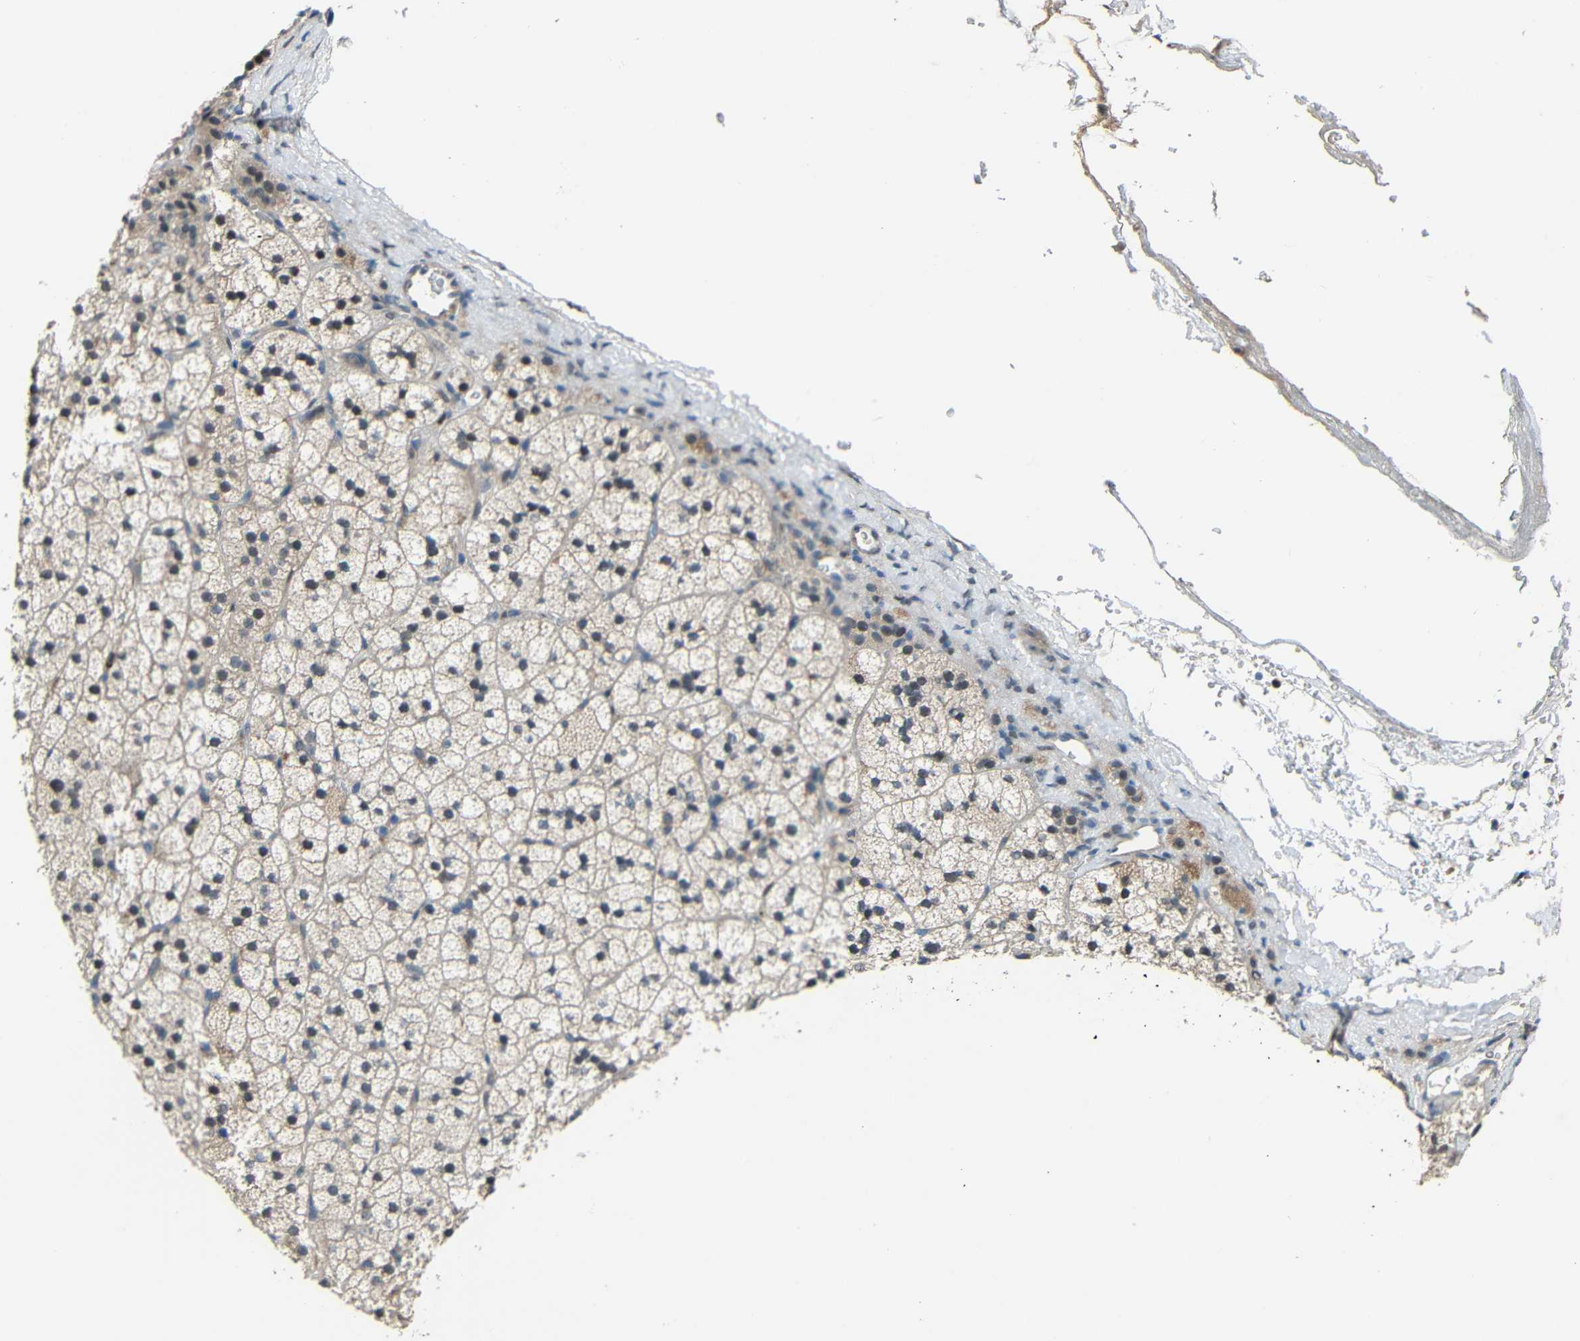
{"staining": {"intensity": "moderate", "quantity": "<25%", "location": "nuclear"}, "tissue": "adrenal gland", "cell_type": "Glandular cells", "image_type": "normal", "snomed": [{"axis": "morphology", "description": "Normal tissue, NOS"}, {"axis": "topography", "description": "Adrenal gland"}], "caption": "The immunohistochemical stain labels moderate nuclear expression in glandular cells of normal adrenal gland. (DAB IHC, brown staining for protein, blue staining for nuclei).", "gene": "STBD1", "patient": {"sex": "male", "age": 35}}